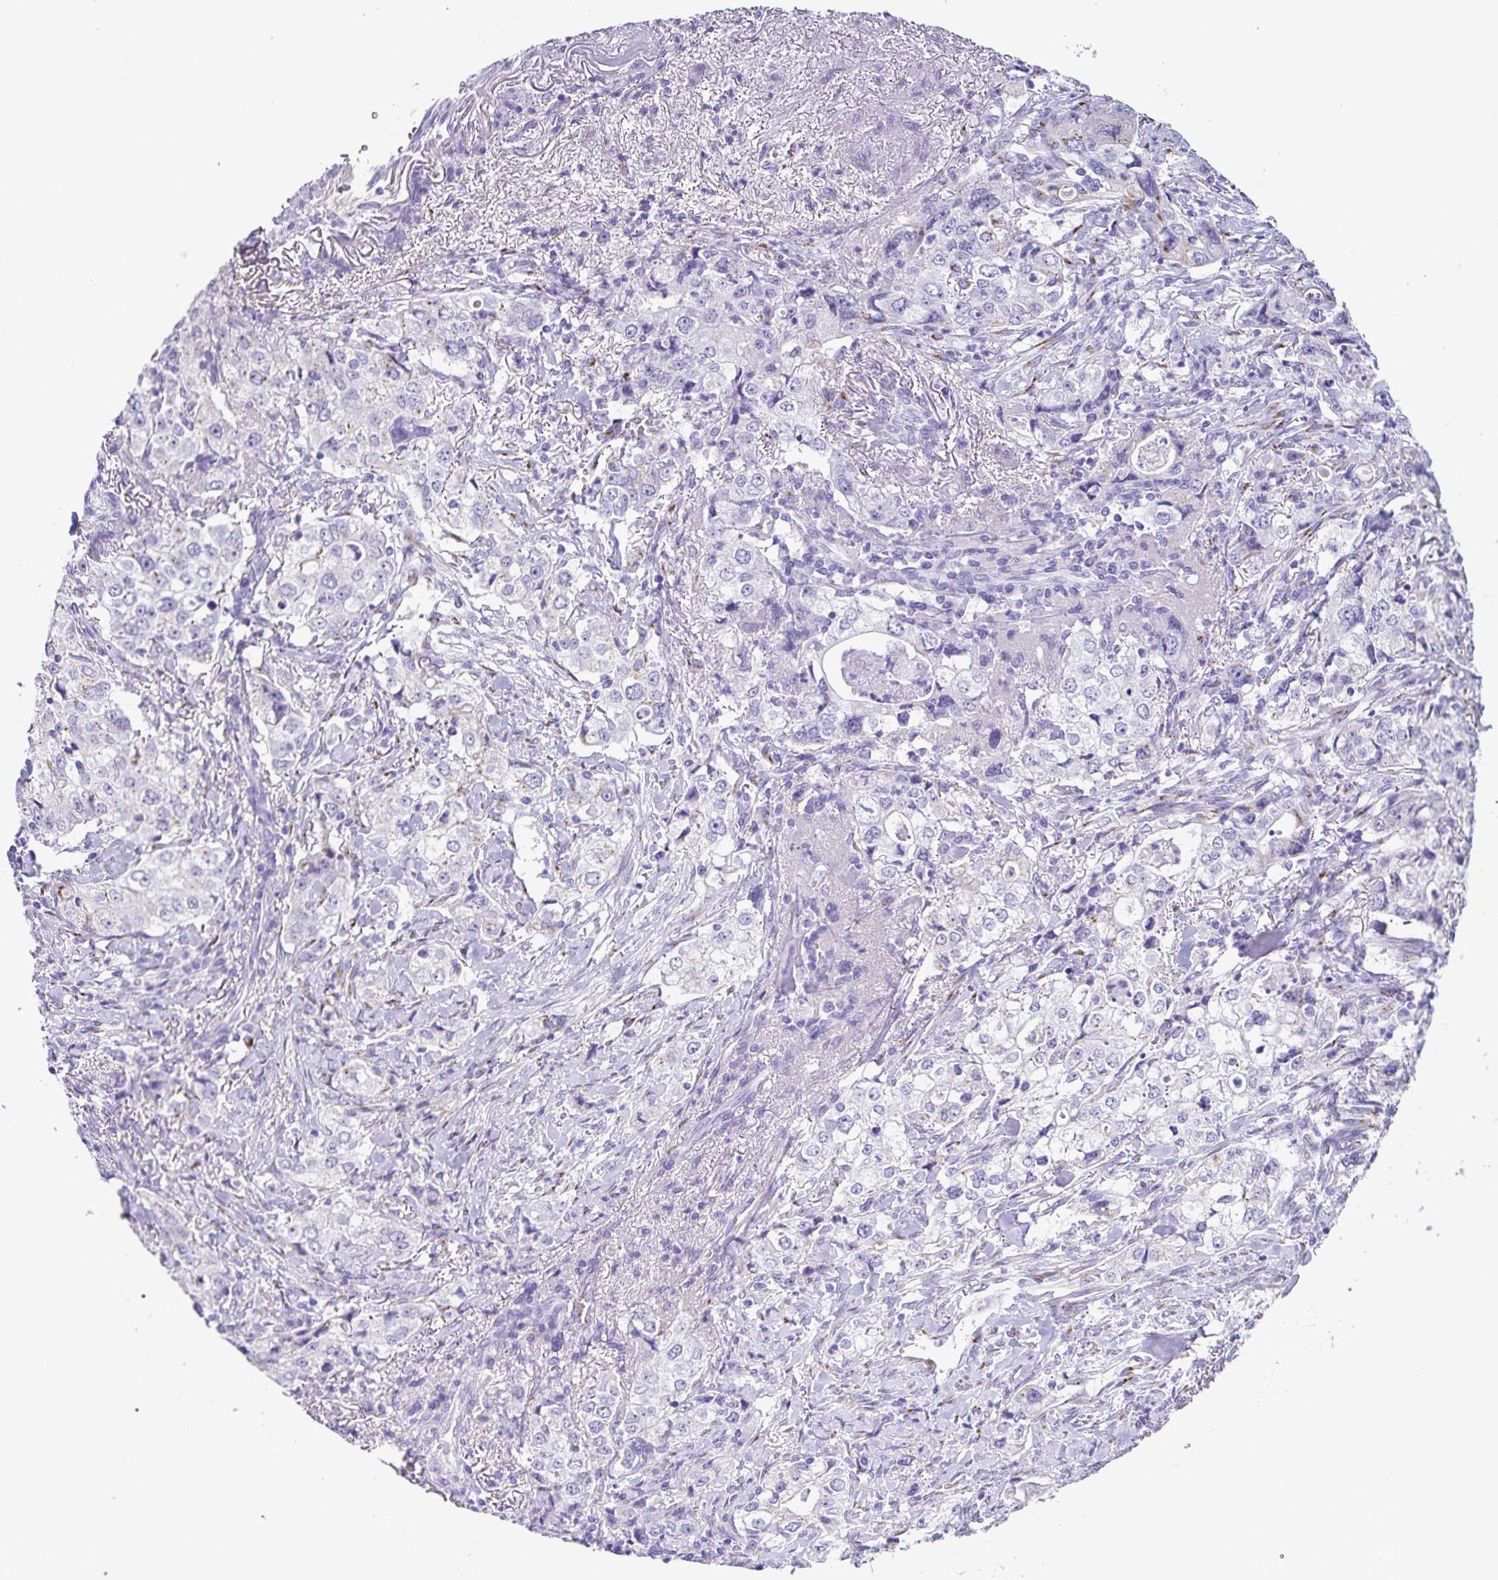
{"staining": {"intensity": "weak", "quantity": "<25%", "location": "cytoplasmic/membranous"}, "tissue": "stomach cancer", "cell_type": "Tumor cells", "image_type": "cancer", "snomed": [{"axis": "morphology", "description": "Adenocarcinoma, NOS"}, {"axis": "topography", "description": "Stomach, upper"}], "caption": "Immunohistochemistry (IHC) histopathology image of adenocarcinoma (stomach) stained for a protein (brown), which demonstrates no expression in tumor cells.", "gene": "LDLRAD1", "patient": {"sex": "male", "age": 75}}